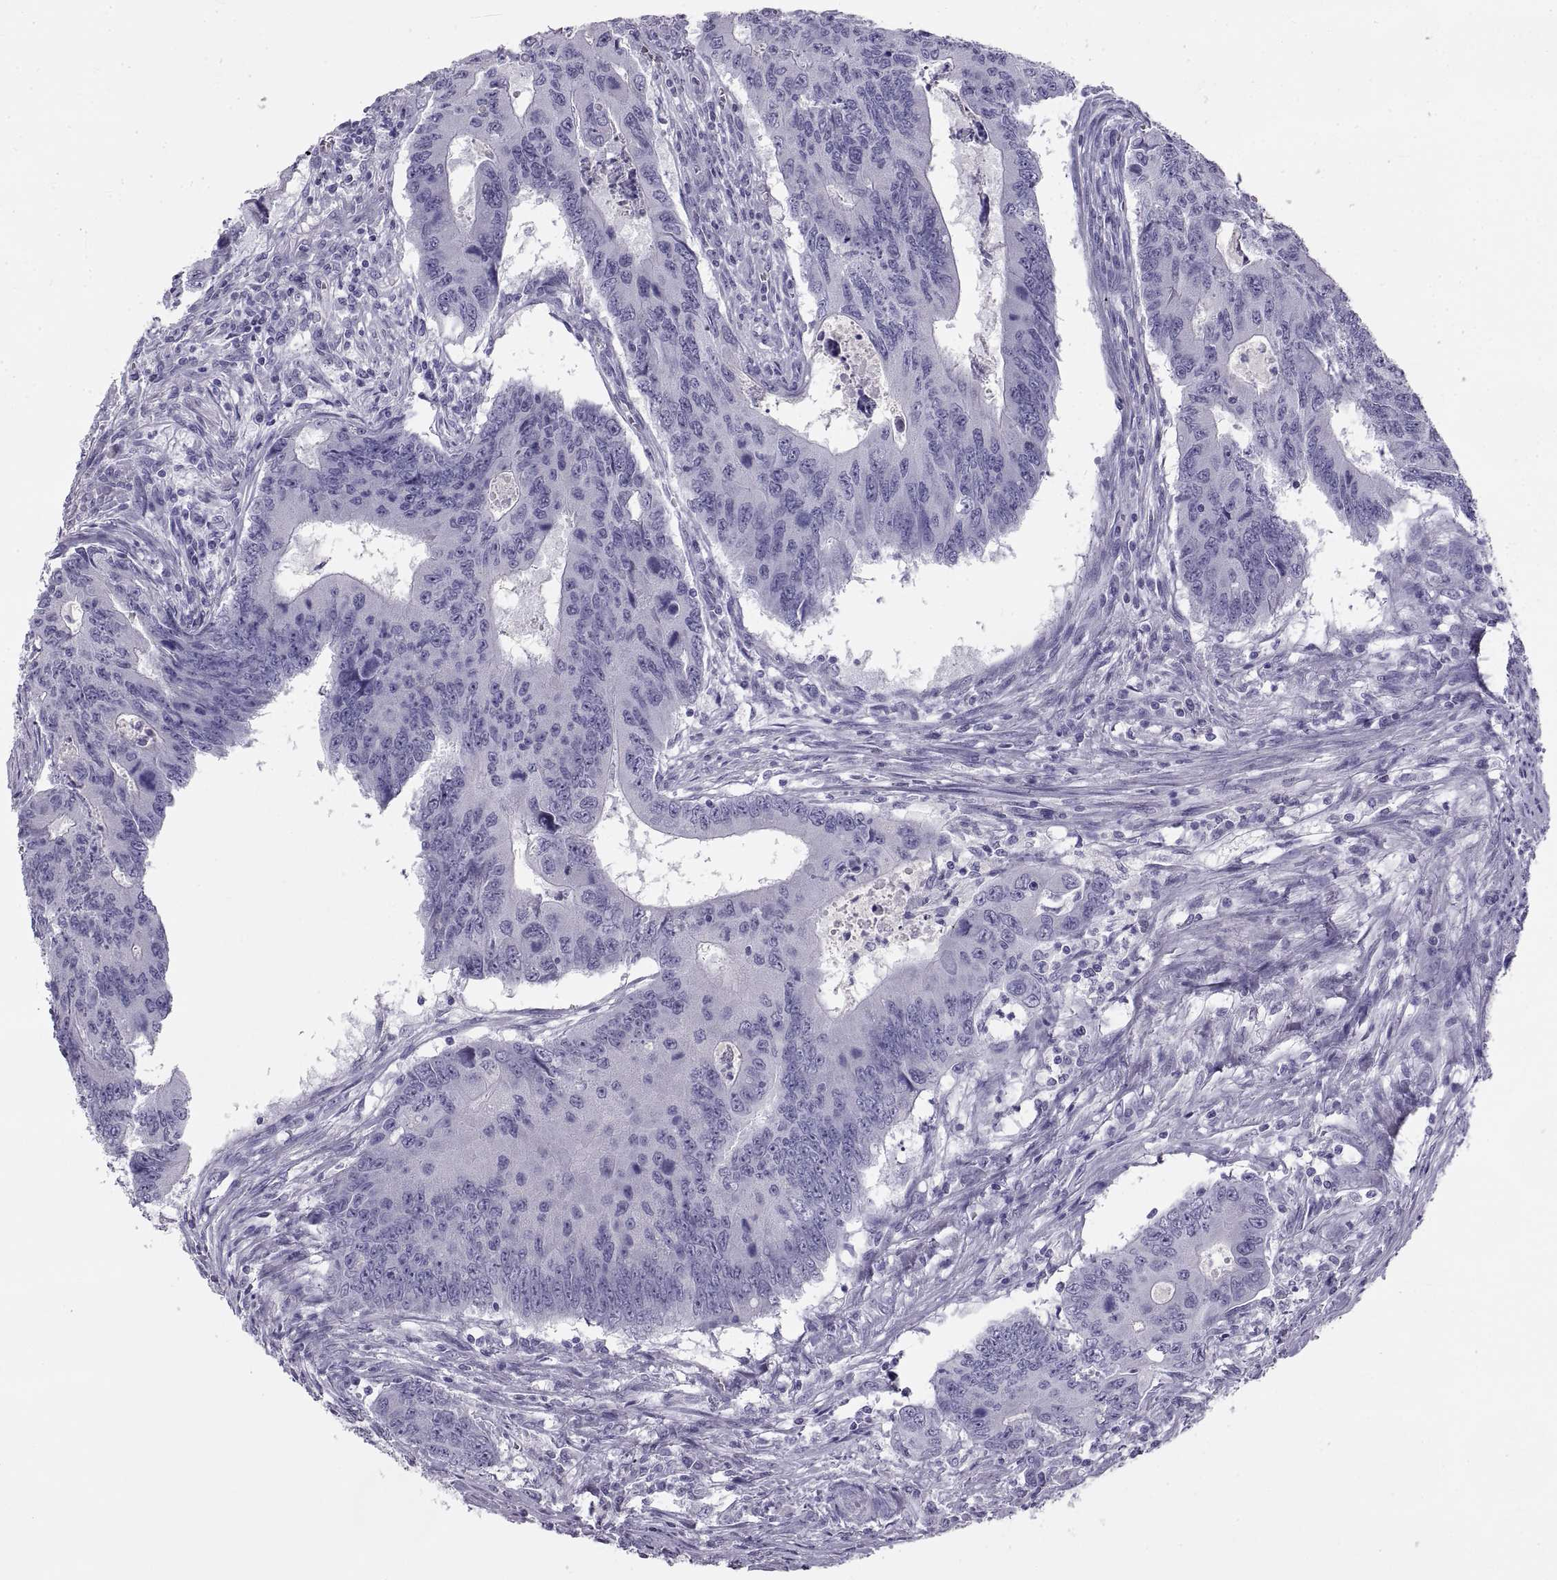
{"staining": {"intensity": "negative", "quantity": "none", "location": "none"}, "tissue": "colorectal cancer", "cell_type": "Tumor cells", "image_type": "cancer", "snomed": [{"axis": "morphology", "description": "Adenocarcinoma, NOS"}, {"axis": "topography", "description": "Colon"}], "caption": "High magnification brightfield microscopy of colorectal cancer stained with DAB (3,3'-diaminobenzidine) (brown) and counterstained with hematoxylin (blue): tumor cells show no significant positivity.", "gene": "RLBP1", "patient": {"sex": "male", "age": 53}}